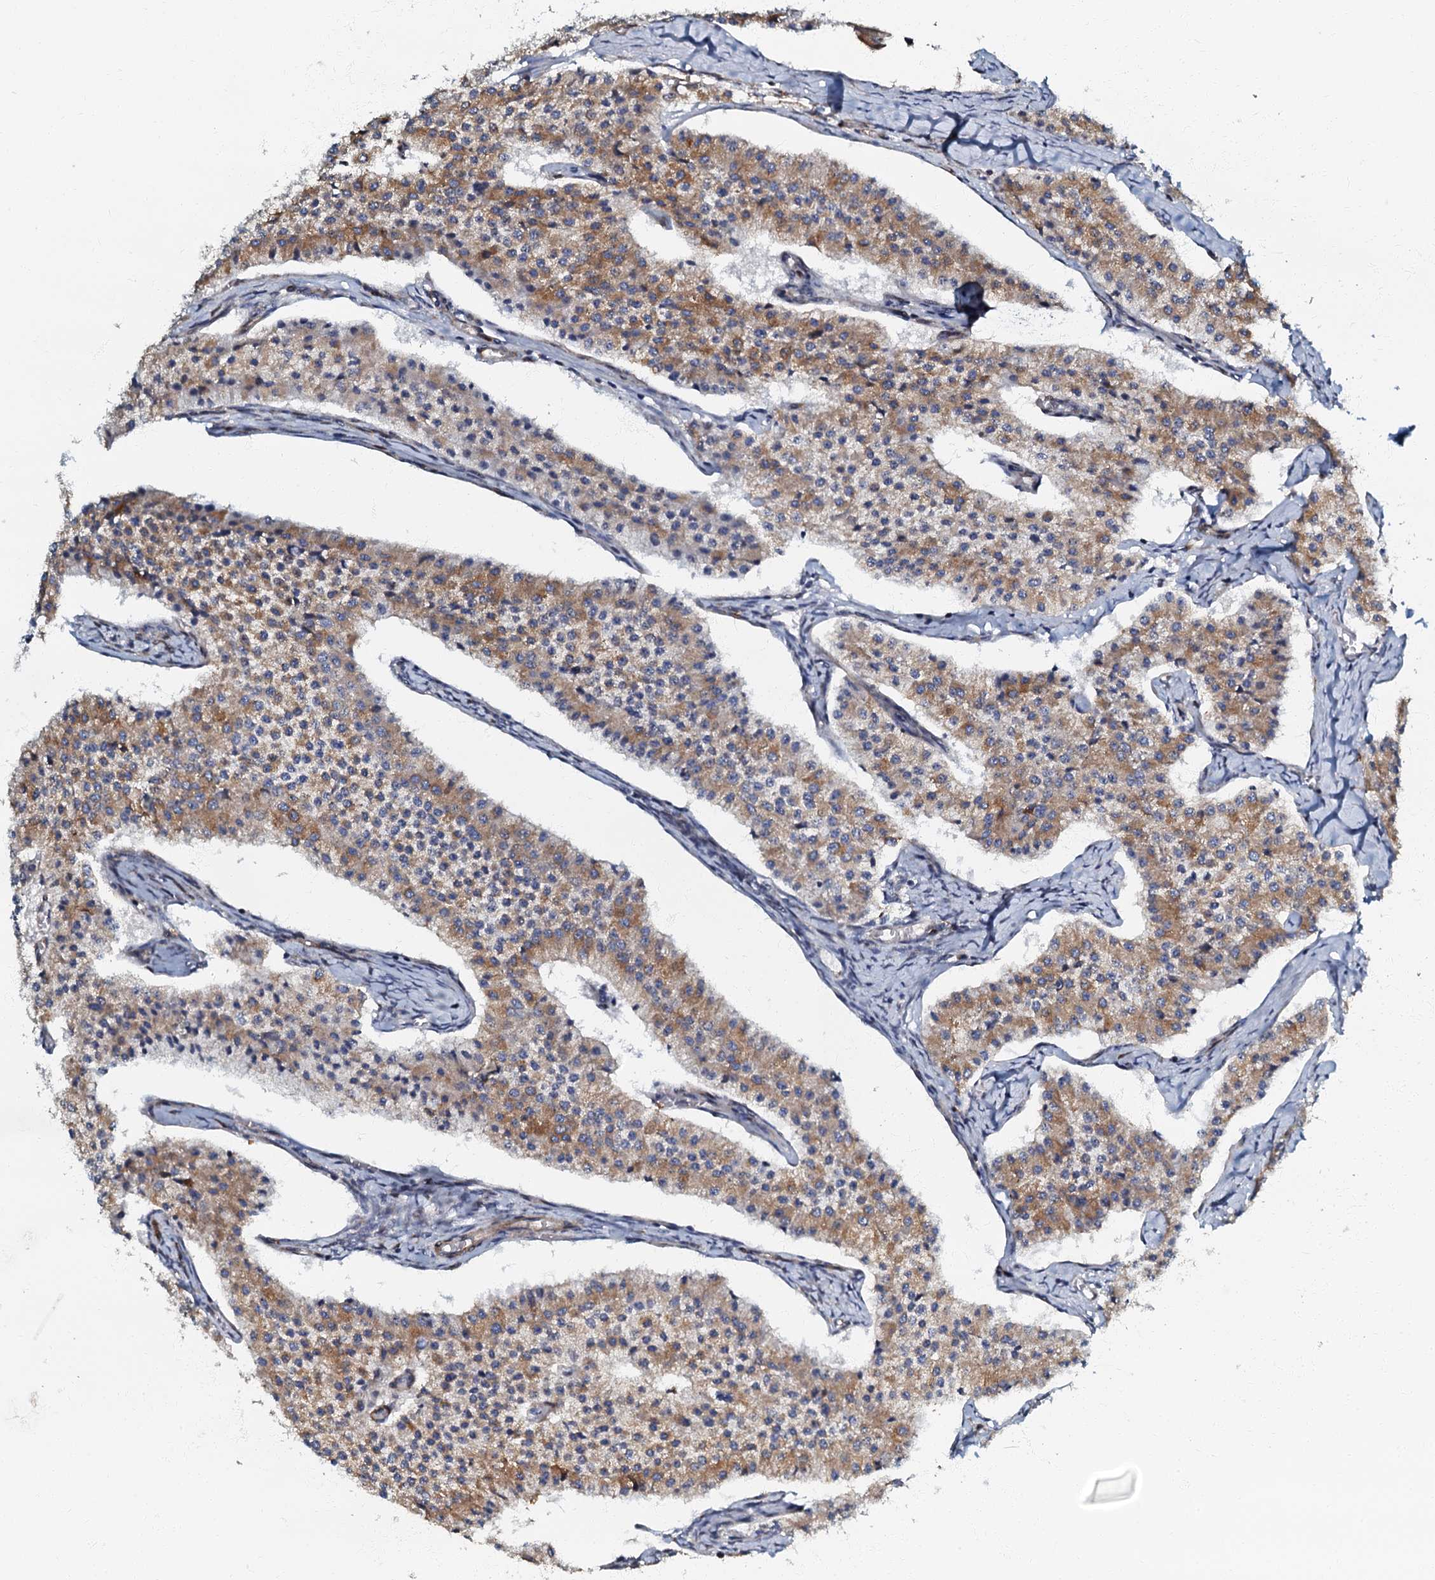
{"staining": {"intensity": "moderate", "quantity": "25%-75%", "location": "cytoplasmic/membranous"}, "tissue": "carcinoid", "cell_type": "Tumor cells", "image_type": "cancer", "snomed": [{"axis": "morphology", "description": "Carcinoid, malignant, NOS"}, {"axis": "topography", "description": "Colon"}], "caption": "Protein expression analysis of human carcinoid reveals moderate cytoplasmic/membranous expression in approximately 25%-75% of tumor cells.", "gene": "OLAH", "patient": {"sex": "female", "age": 52}}